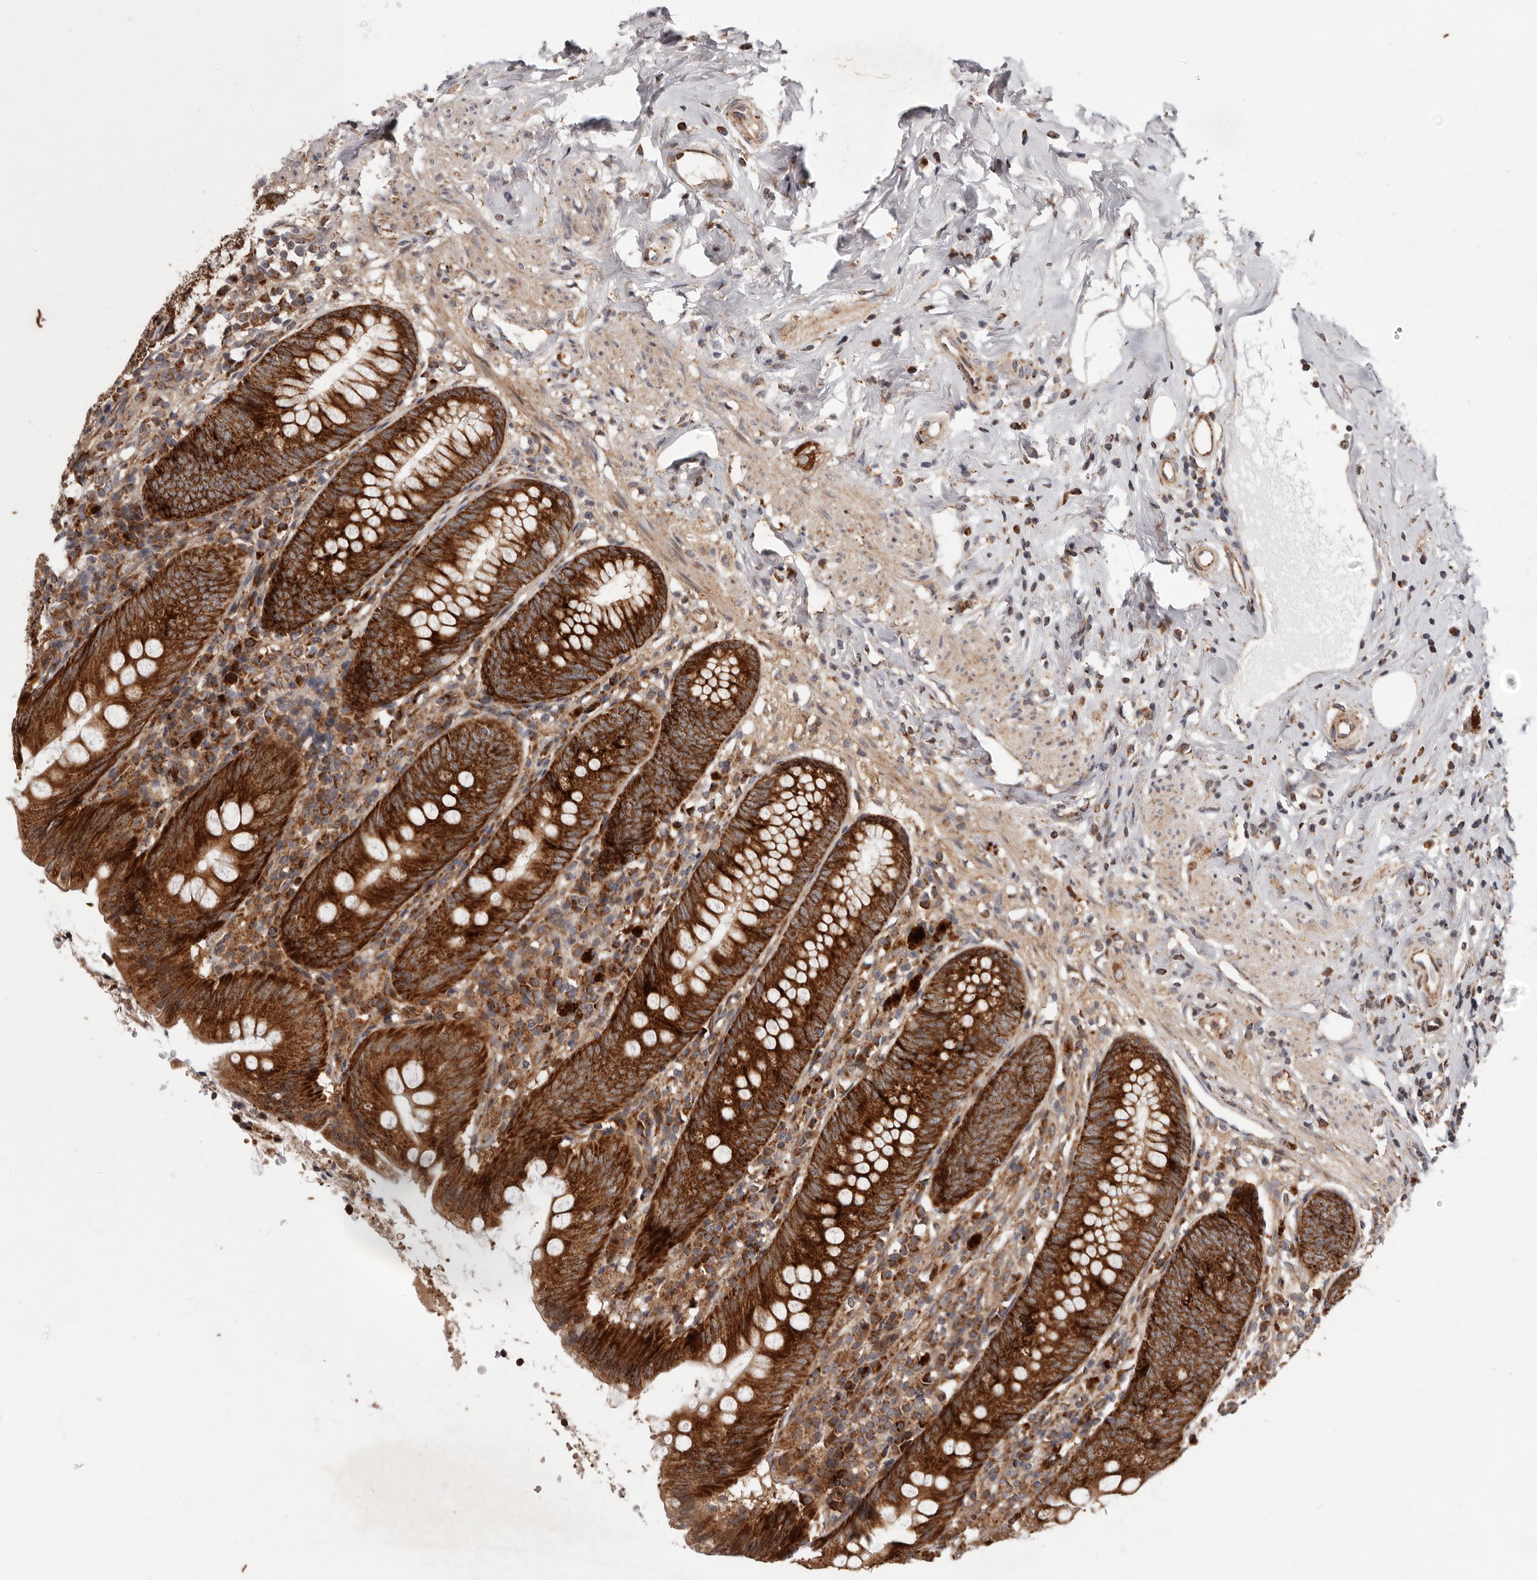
{"staining": {"intensity": "strong", "quantity": ">75%", "location": "cytoplasmic/membranous"}, "tissue": "appendix", "cell_type": "Glandular cells", "image_type": "normal", "snomed": [{"axis": "morphology", "description": "Normal tissue, NOS"}, {"axis": "topography", "description": "Appendix"}], "caption": "Strong cytoplasmic/membranous positivity for a protein is present in approximately >75% of glandular cells of normal appendix using immunohistochemistry.", "gene": "MRPS10", "patient": {"sex": "female", "age": 54}}